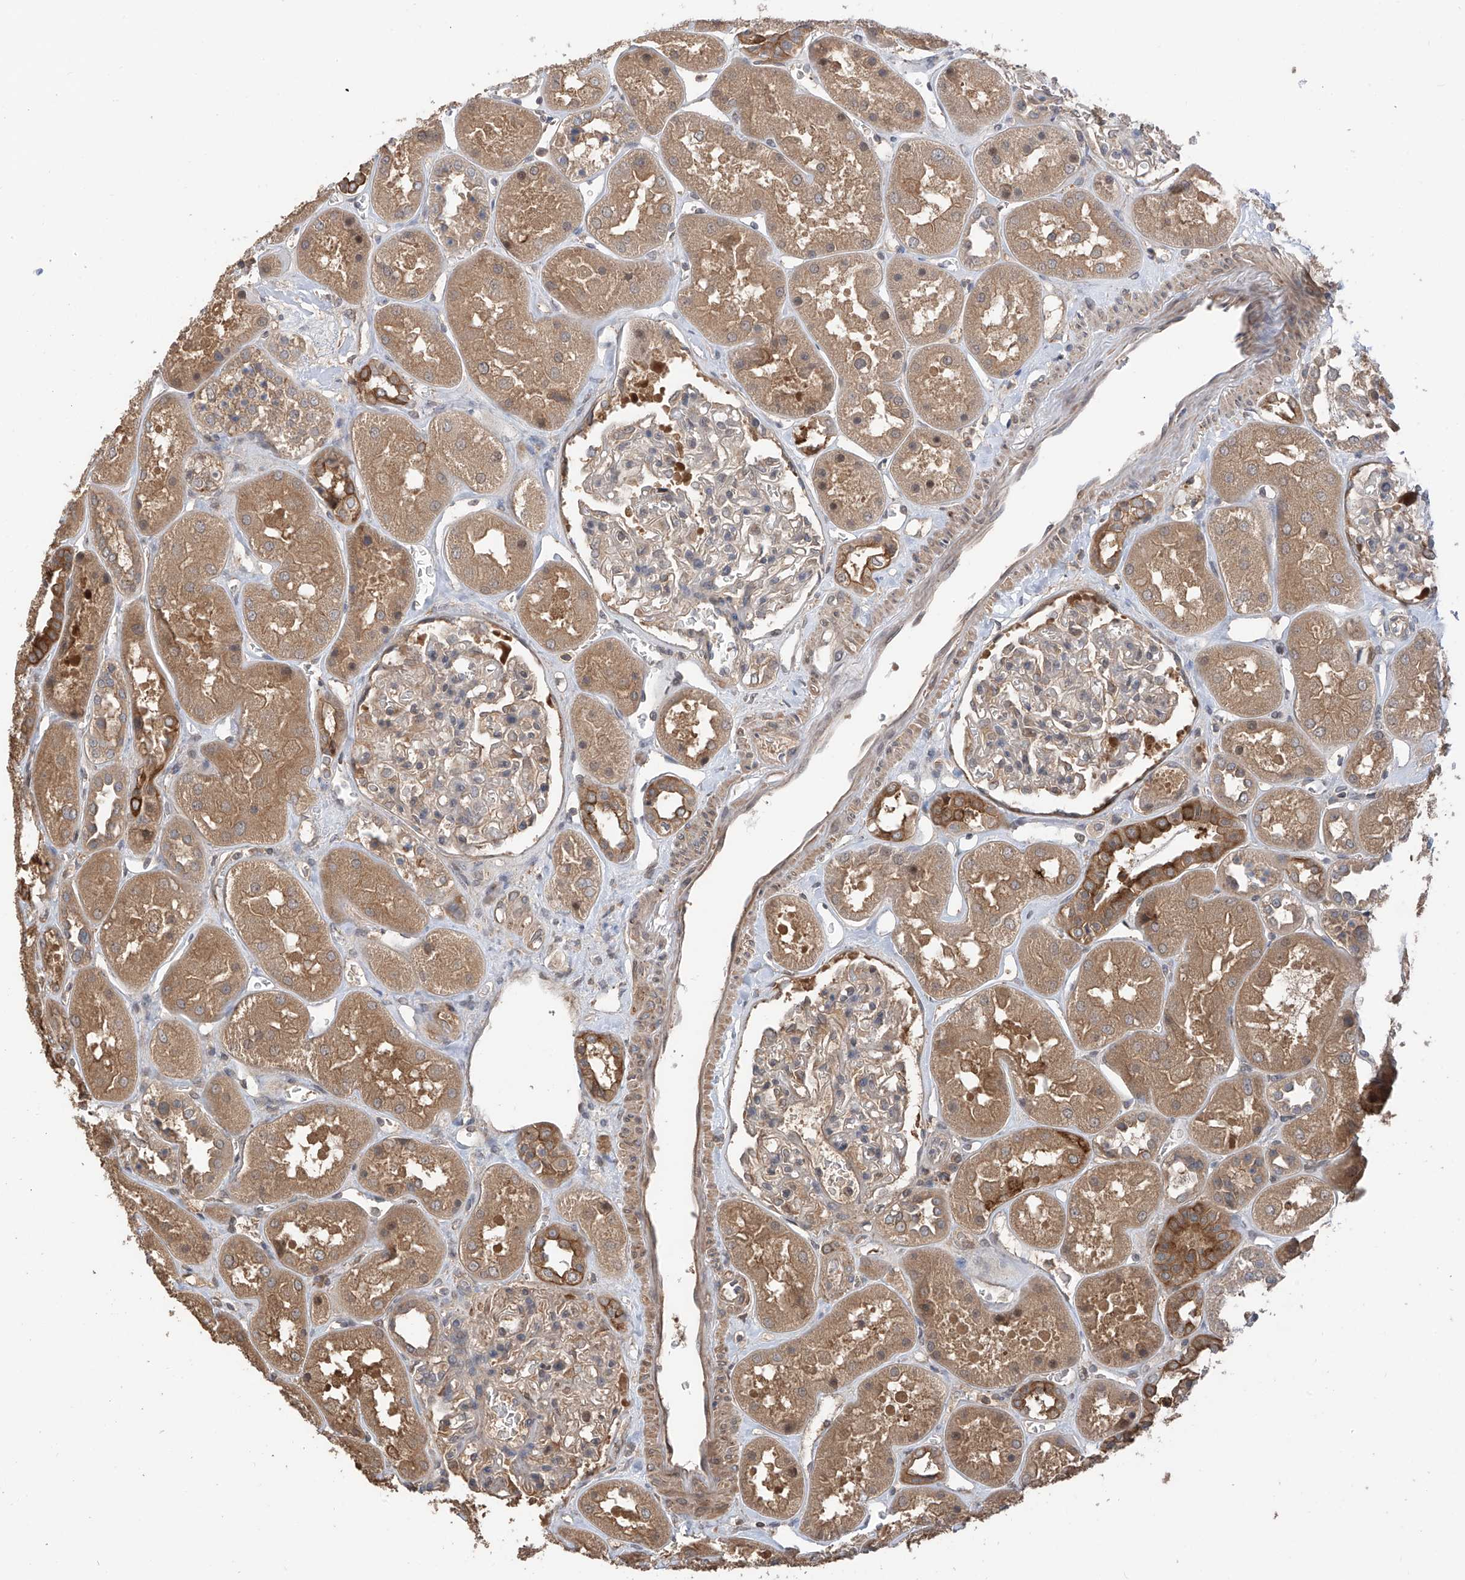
{"staining": {"intensity": "weak", "quantity": "<25%", "location": "cytoplasmic/membranous"}, "tissue": "kidney", "cell_type": "Cells in glomeruli", "image_type": "normal", "snomed": [{"axis": "morphology", "description": "Normal tissue, NOS"}, {"axis": "topography", "description": "Kidney"}], "caption": "The micrograph reveals no significant positivity in cells in glomeruli of kidney. The staining was performed using DAB to visualize the protein expression in brown, while the nuclei were stained in blue with hematoxylin (Magnification: 20x).", "gene": "RPAIN", "patient": {"sex": "male", "age": 70}}